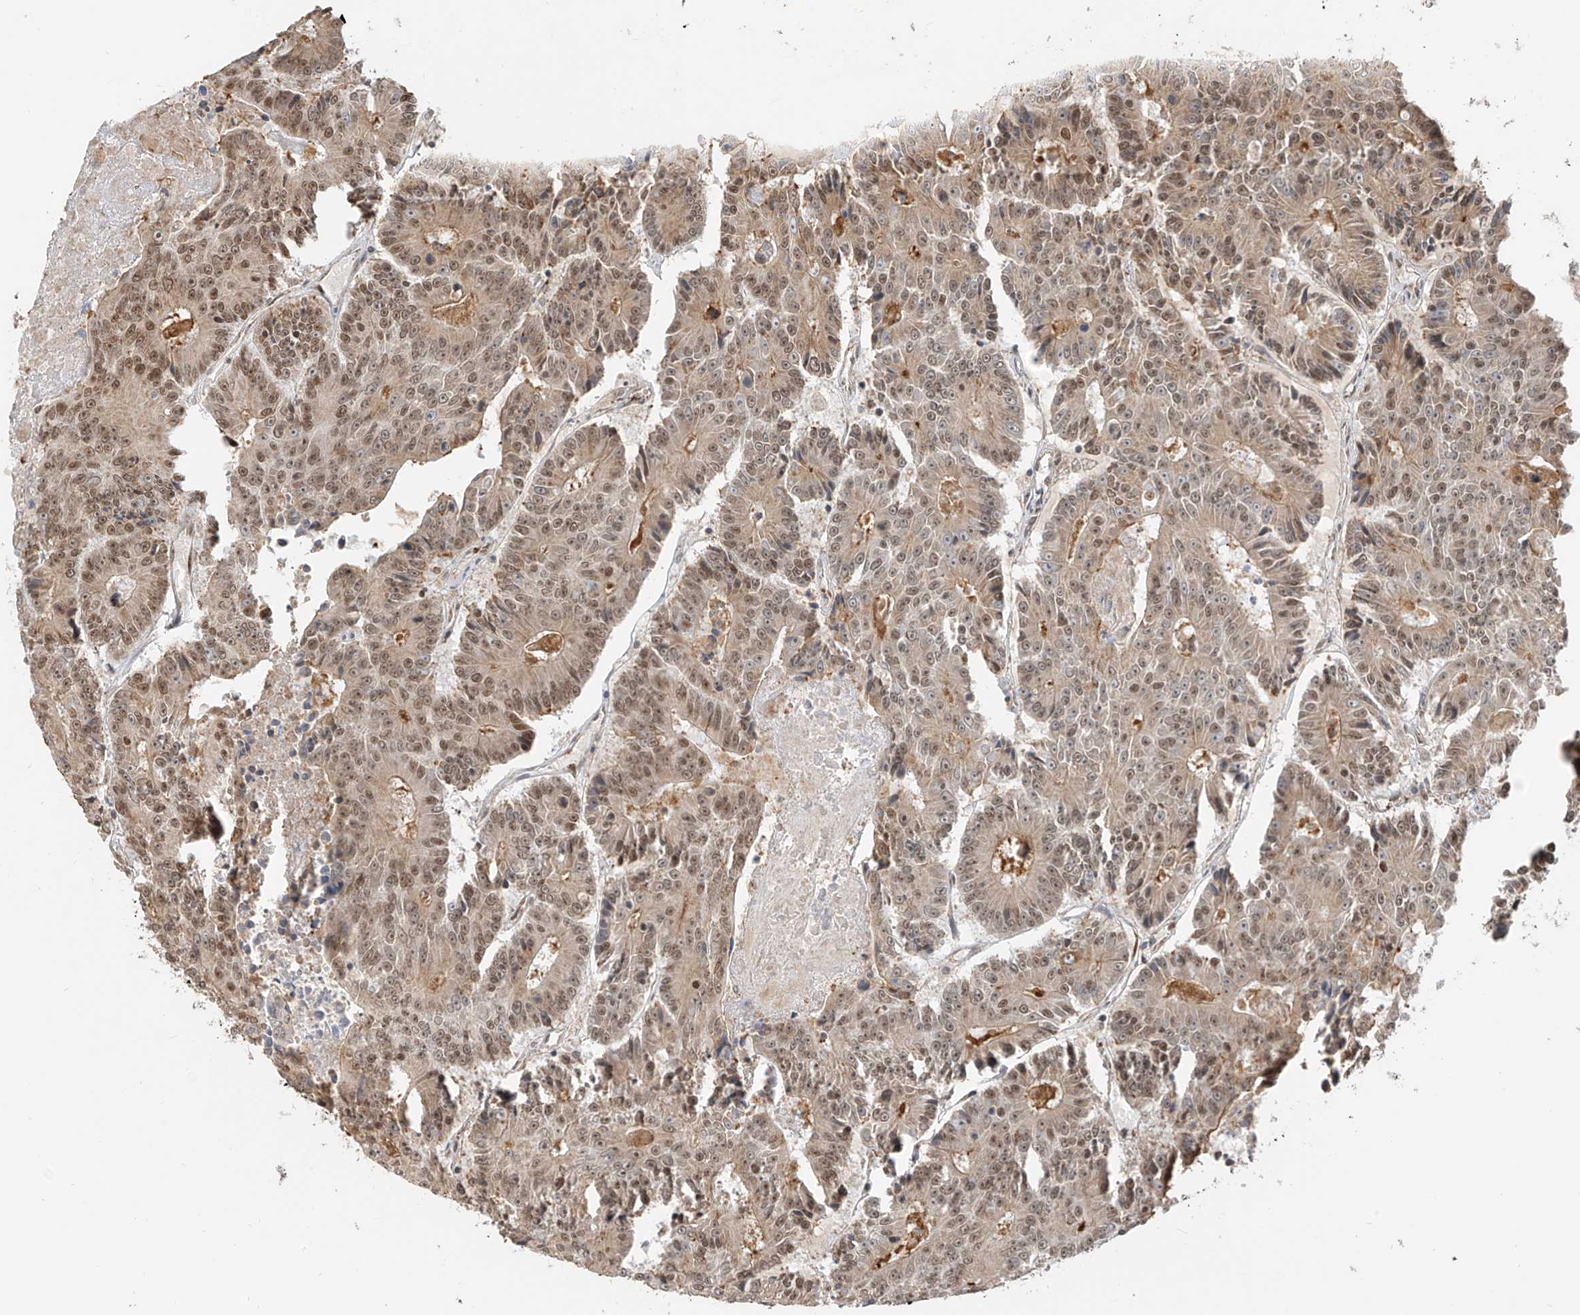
{"staining": {"intensity": "moderate", "quantity": ">75%", "location": "nuclear"}, "tissue": "colorectal cancer", "cell_type": "Tumor cells", "image_type": "cancer", "snomed": [{"axis": "morphology", "description": "Adenocarcinoma, NOS"}, {"axis": "topography", "description": "Colon"}], "caption": "The histopathology image reveals staining of colorectal adenocarcinoma, revealing moderate nuclear protein expression (brown color) within tumor cells.", "gene": "ZMYM2", "patient": {"sex": "male", "age": 83}}